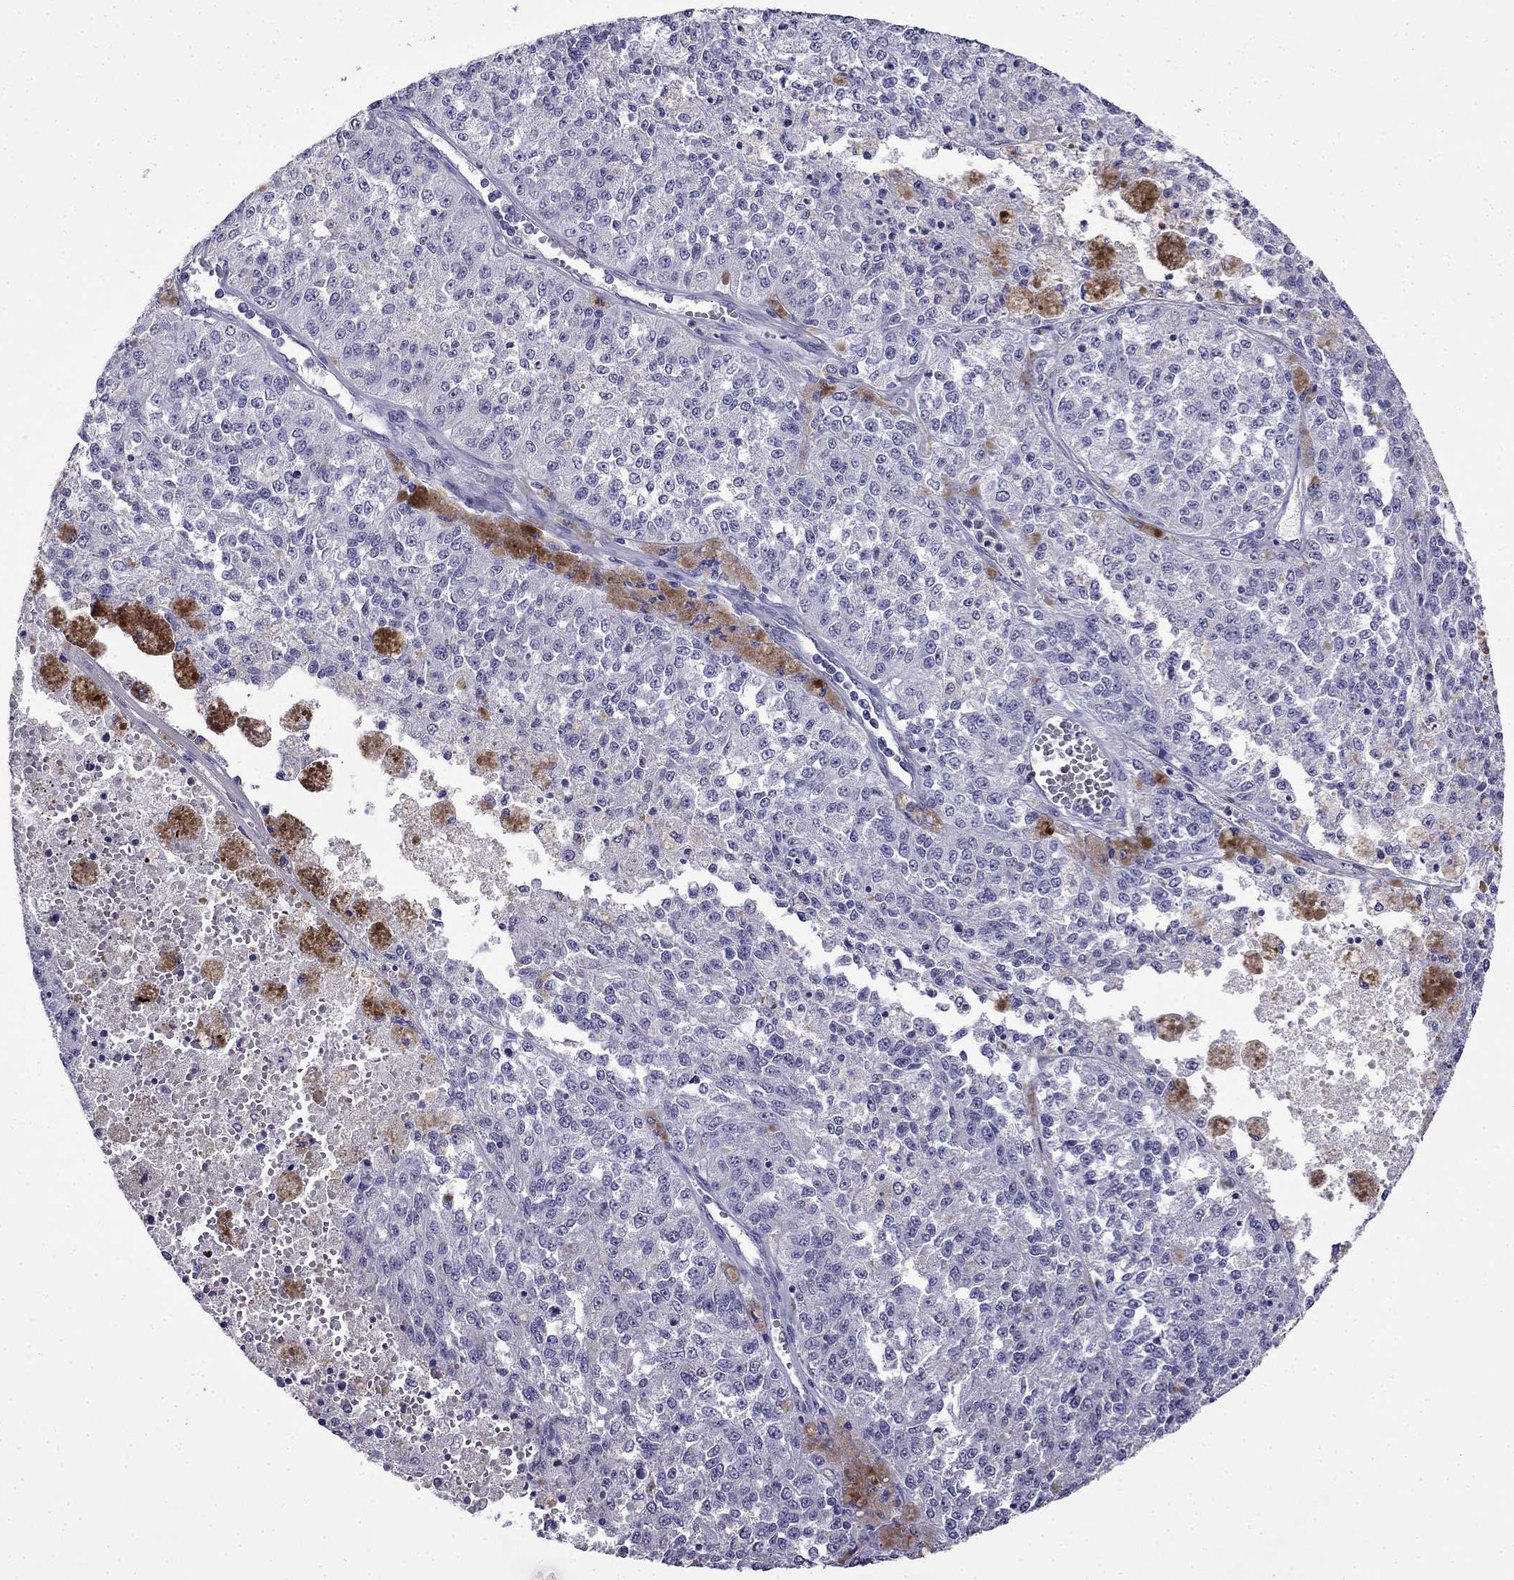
{"staining": {"intensity": "negative", "quantity": "none", "location": "none"}, "tissue": "melanoma", "cell_type": "Tumor cells", "image_type": "cancer", "snomed": [{"axis": "morphology", "description": "Malignant melanoma, Metastatic site"}, {"axis": "topography", "description": "Lymph node"}], "caption": "Immunohistochemistry (IHC) photomicrograph of human melanoma stained for a protein (brown), which exhibits no positivity in tumor cells.", "gene": "CDHR4", "patient": {"sex": "female", "age": 64}}